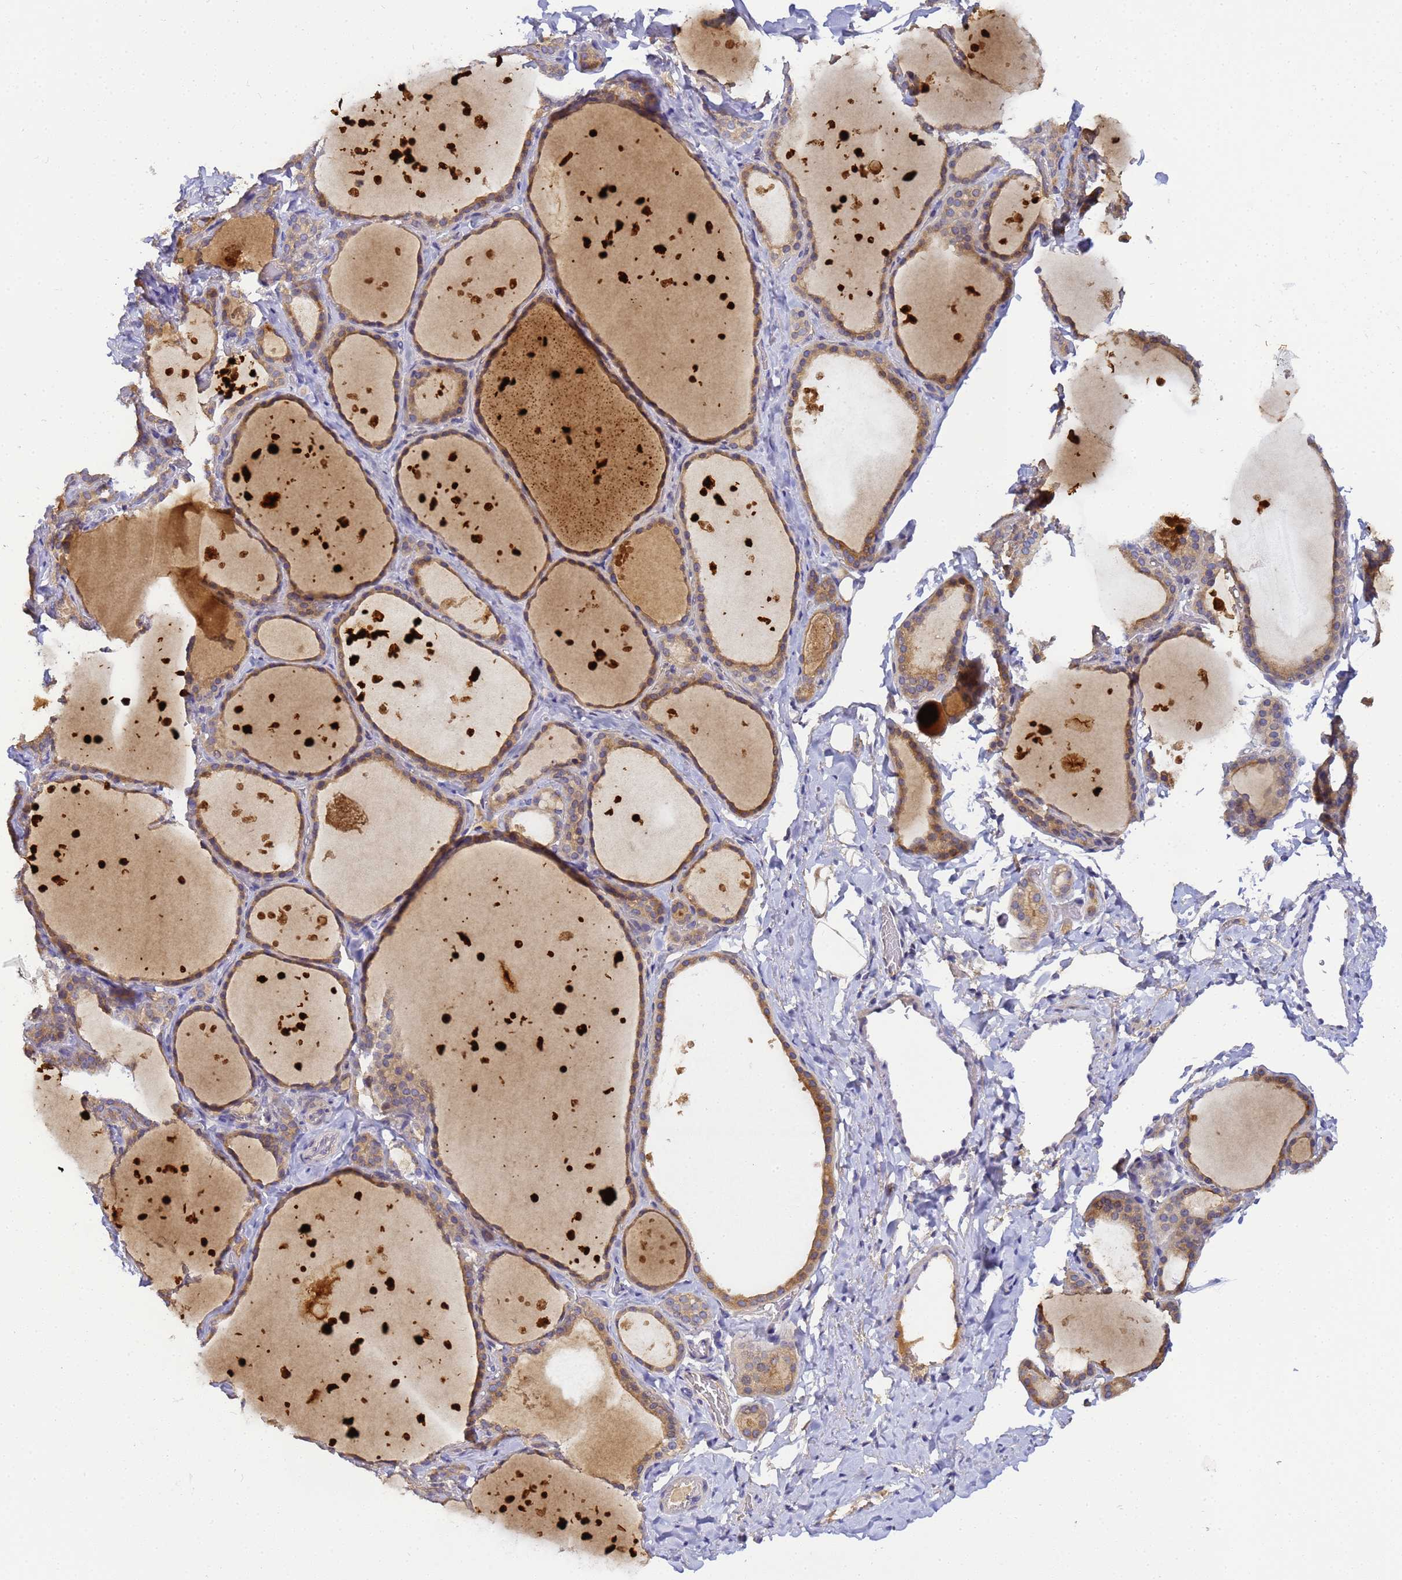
{"staining": {"intensity": "moderate", "quantity": "25%-75%", "location": "cytoplasmic/membranous"}, "tissue": "thyroid gland", "cell_type": "Glandular cells", "image_type": "normal", "snomed": [{"axis": "morphology", "description": "Normal tissue, NOS"}, {"axis": "topography", "description": "Thyroid gland"}], "caption": "Moderate cytoplasmic/membranous expression for a protein is seen in about 25%-75% of glandular cells of normal thyroid gland using IHC.", "gene": "TBCD", "patient": {"sex": "female", "age": 44}}